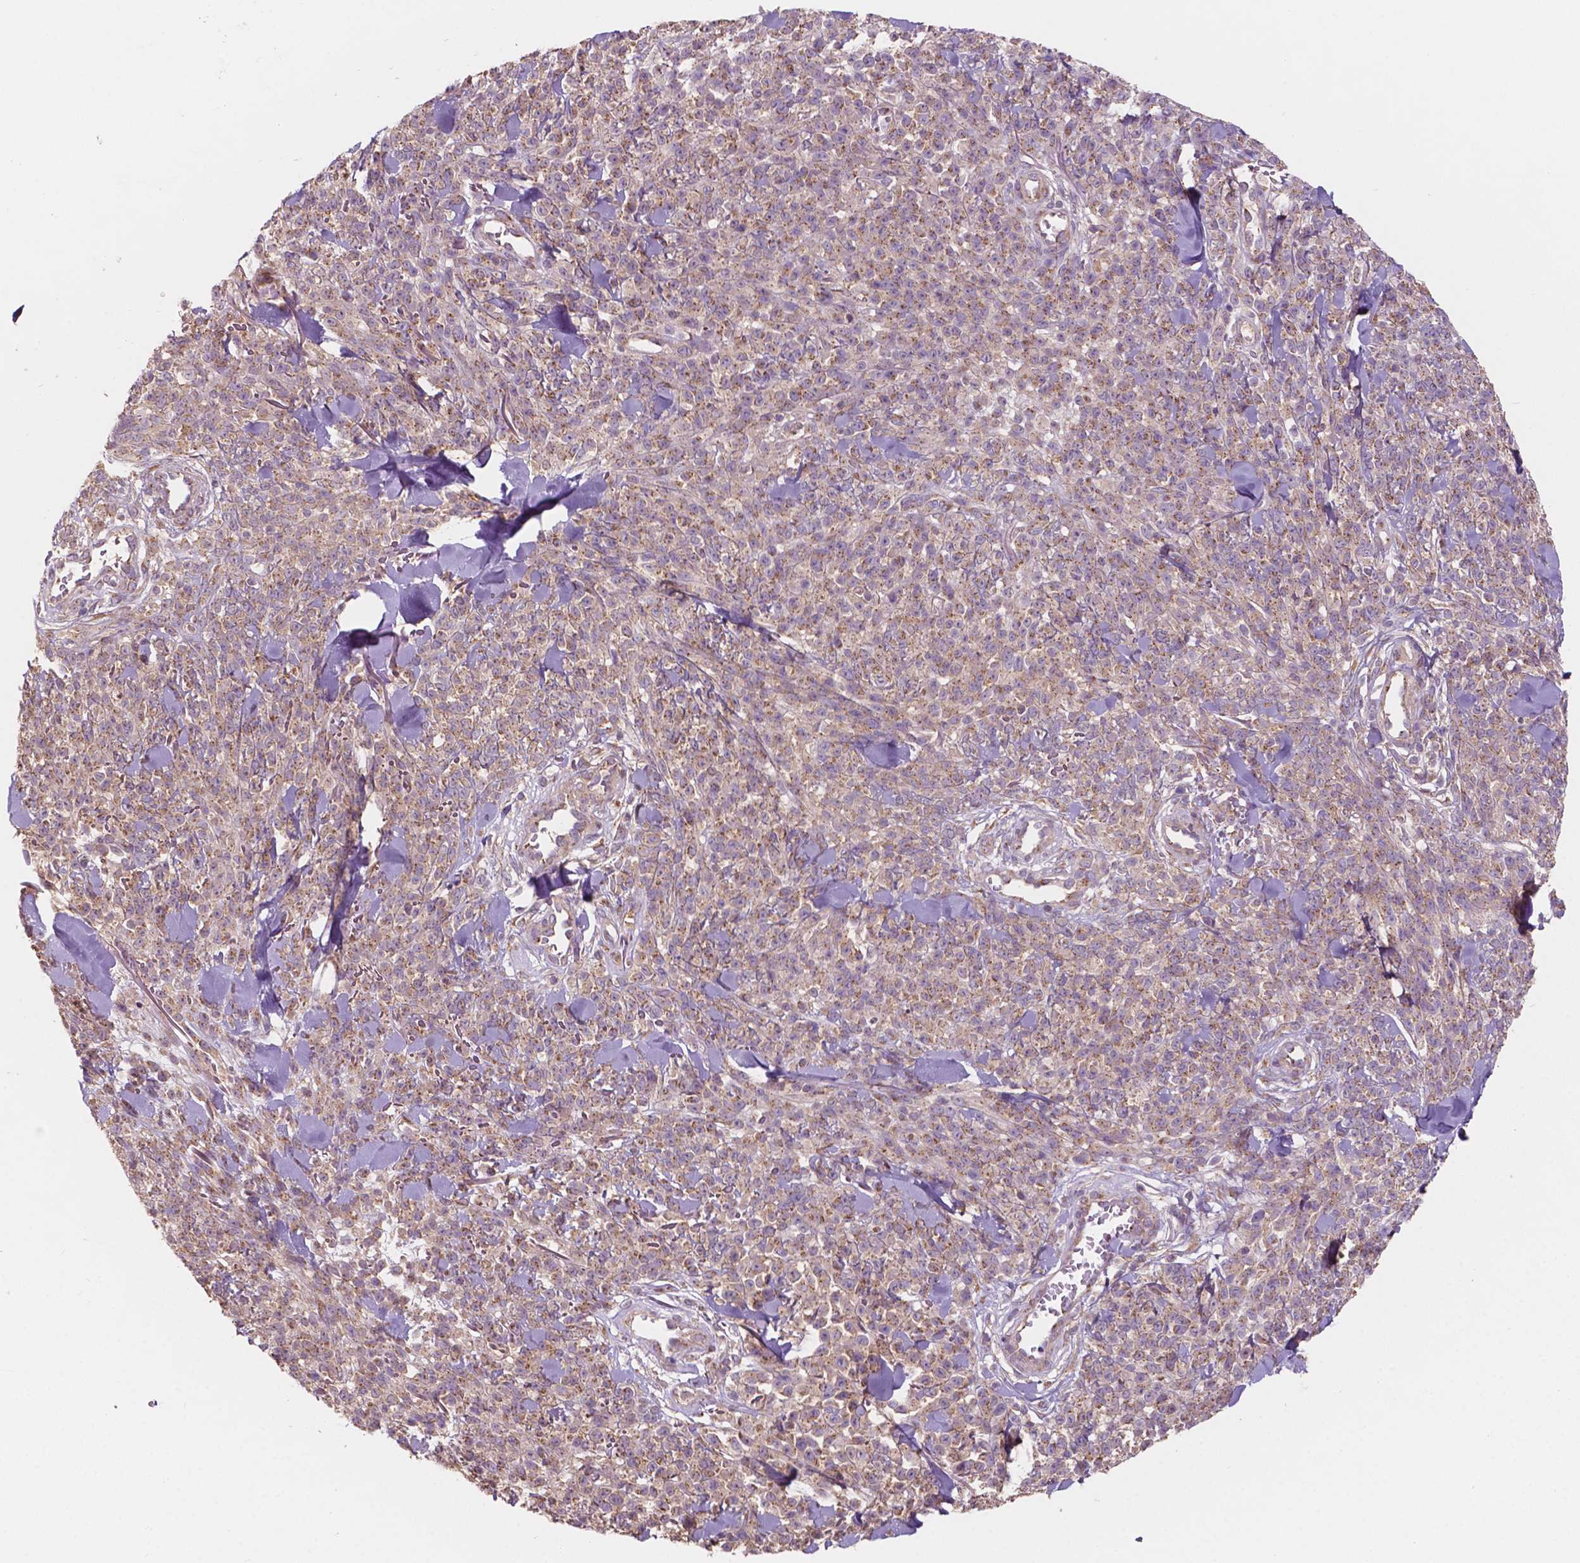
{"staining": {"intensity": "moderate", "quantity": ">75%", "location": "cytoplasmic/membranous"}, "tissue": "melanoma", "cell_type": "Tumor cells", "image_type": "cancer", "snomed": [{"axis": "morphology", "description": "Malignant melanoma, NOS"}, {"axis": "topography", "description": "Skin"}, {"axis": "topography", "description": "Skin of trunk"}], "caption": "Human malignant melanoma stained with a brown dye shows moderate cytoplasmic/membranous positive staining in about >75% of tumor cells.", "gene": "CHPT1", "patient": {"sex": "male", "age": 74}}